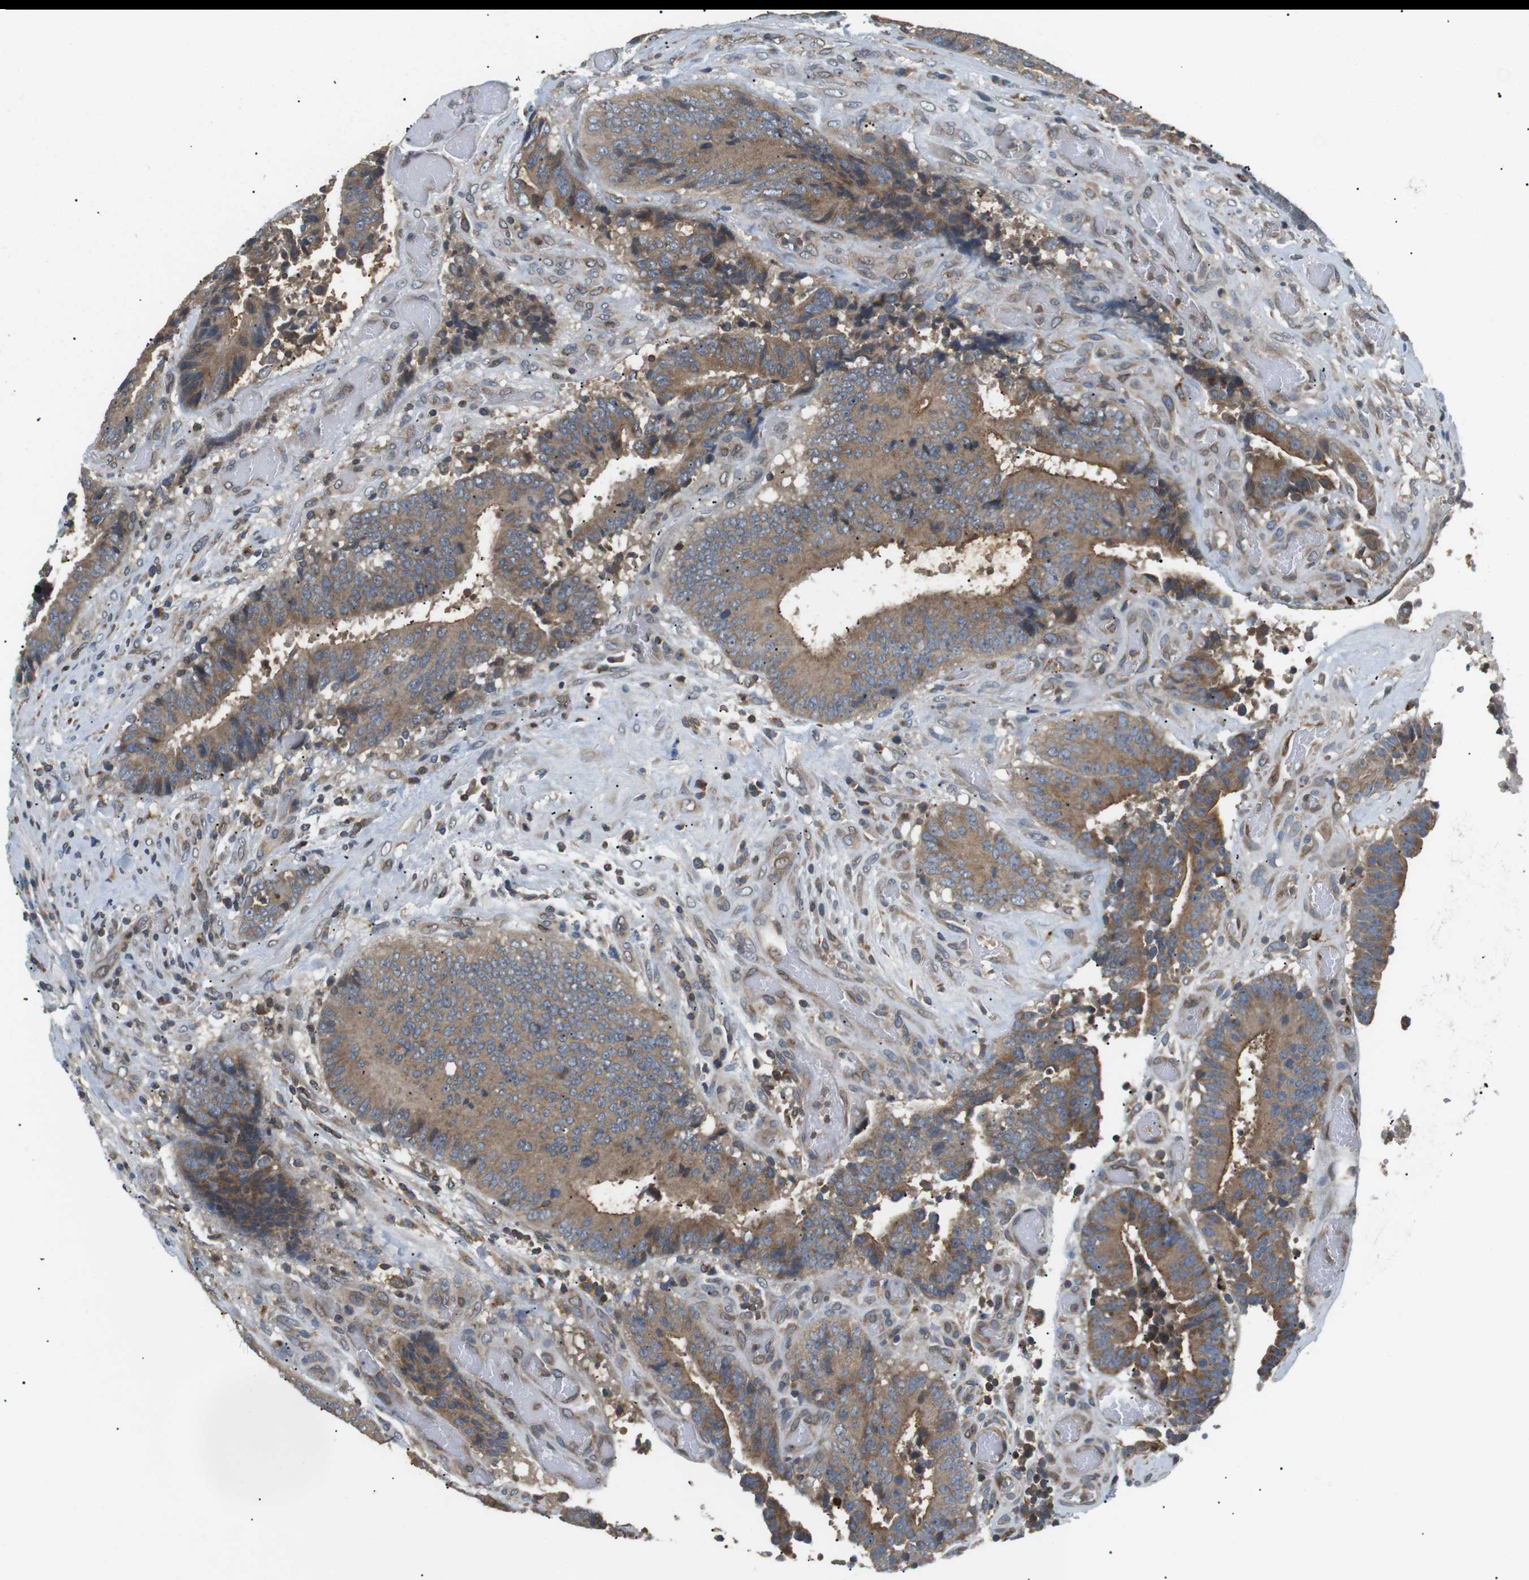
{"staining": {"intensity": "moderate", "quantity": ">75%", "location": "cytoplasmic/membranous"}, "tissue": "colorectal cancer", "cell_type": "Tumor cells", "image_type": "cancer", "snomed": [{"axis": "morphology", "description": "Adenocarcinoma, NOS"}, {"axis": "topography", "description": "Rectum"}], "caption": "Approximately >75% of tumor cells in human colorectal adenocarcinoma exhibit moderate cytoplasmic/membranous protein expression as visualized by brown immunohistochemical staining.", "gene": "TMX4", "patient": {"sex": "male", "age": 72}}